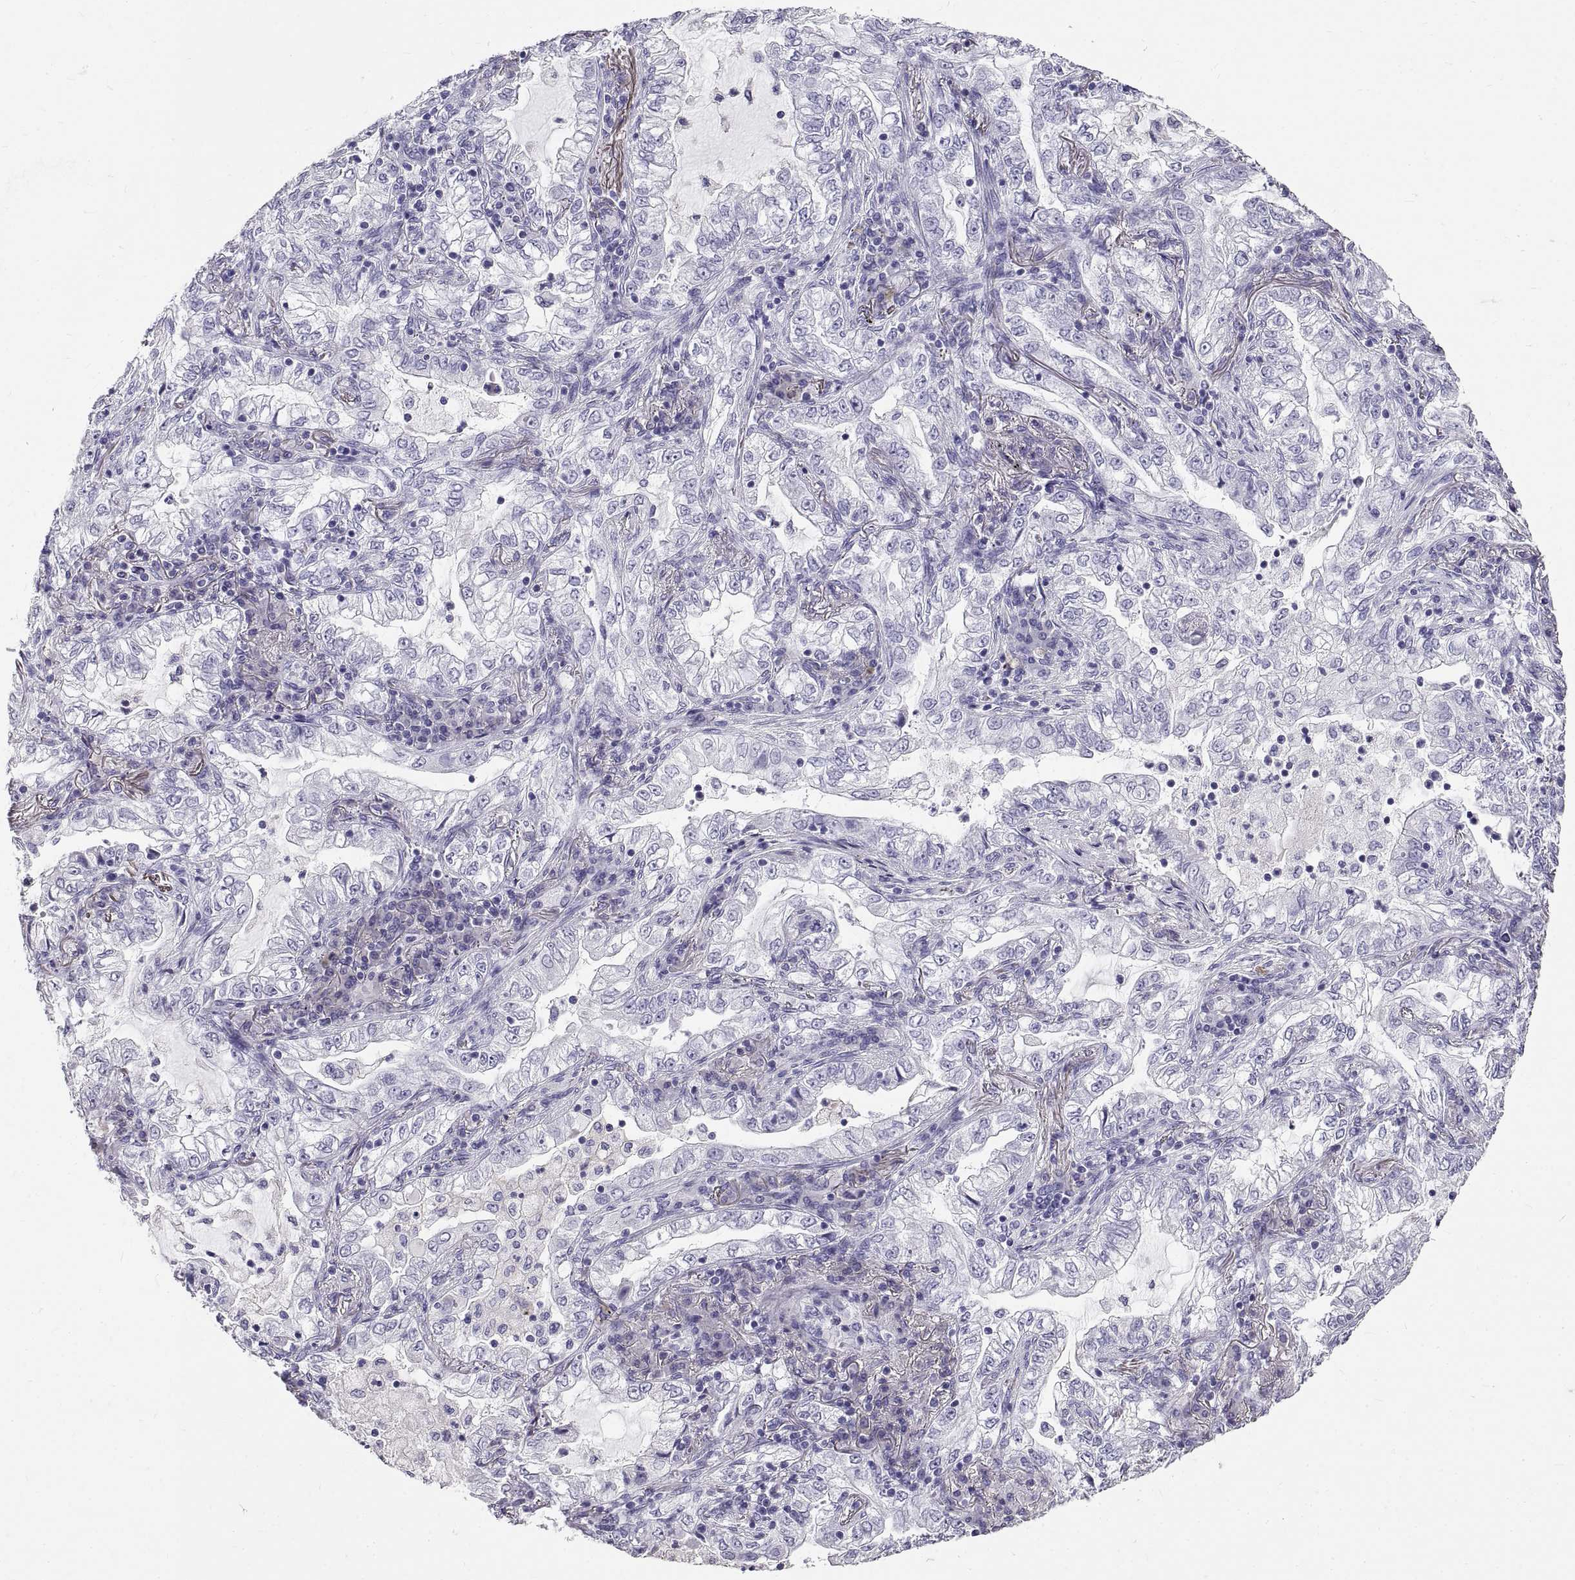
{"staining": {"intensity": "negative", "quantity": "none", "location": "none"}, "tissue": "lung cancer", "cell_type": "Tumor cells", "image_type": "cancer", "snomed": [{"axis": "morphology", "description": "Adenocarcinoma, NOS"}, {"axis": "topography", "description": "Lung"}], "caption": "High power microscopy histopathology image of an immunohistochemistry (IHC) histopathology image of lung cancer, revealing no significant expression in tumor cells. Nuclei are stained in blue.", "gene": "GNG12", "patient": {"sex": "female", "age": 73}}